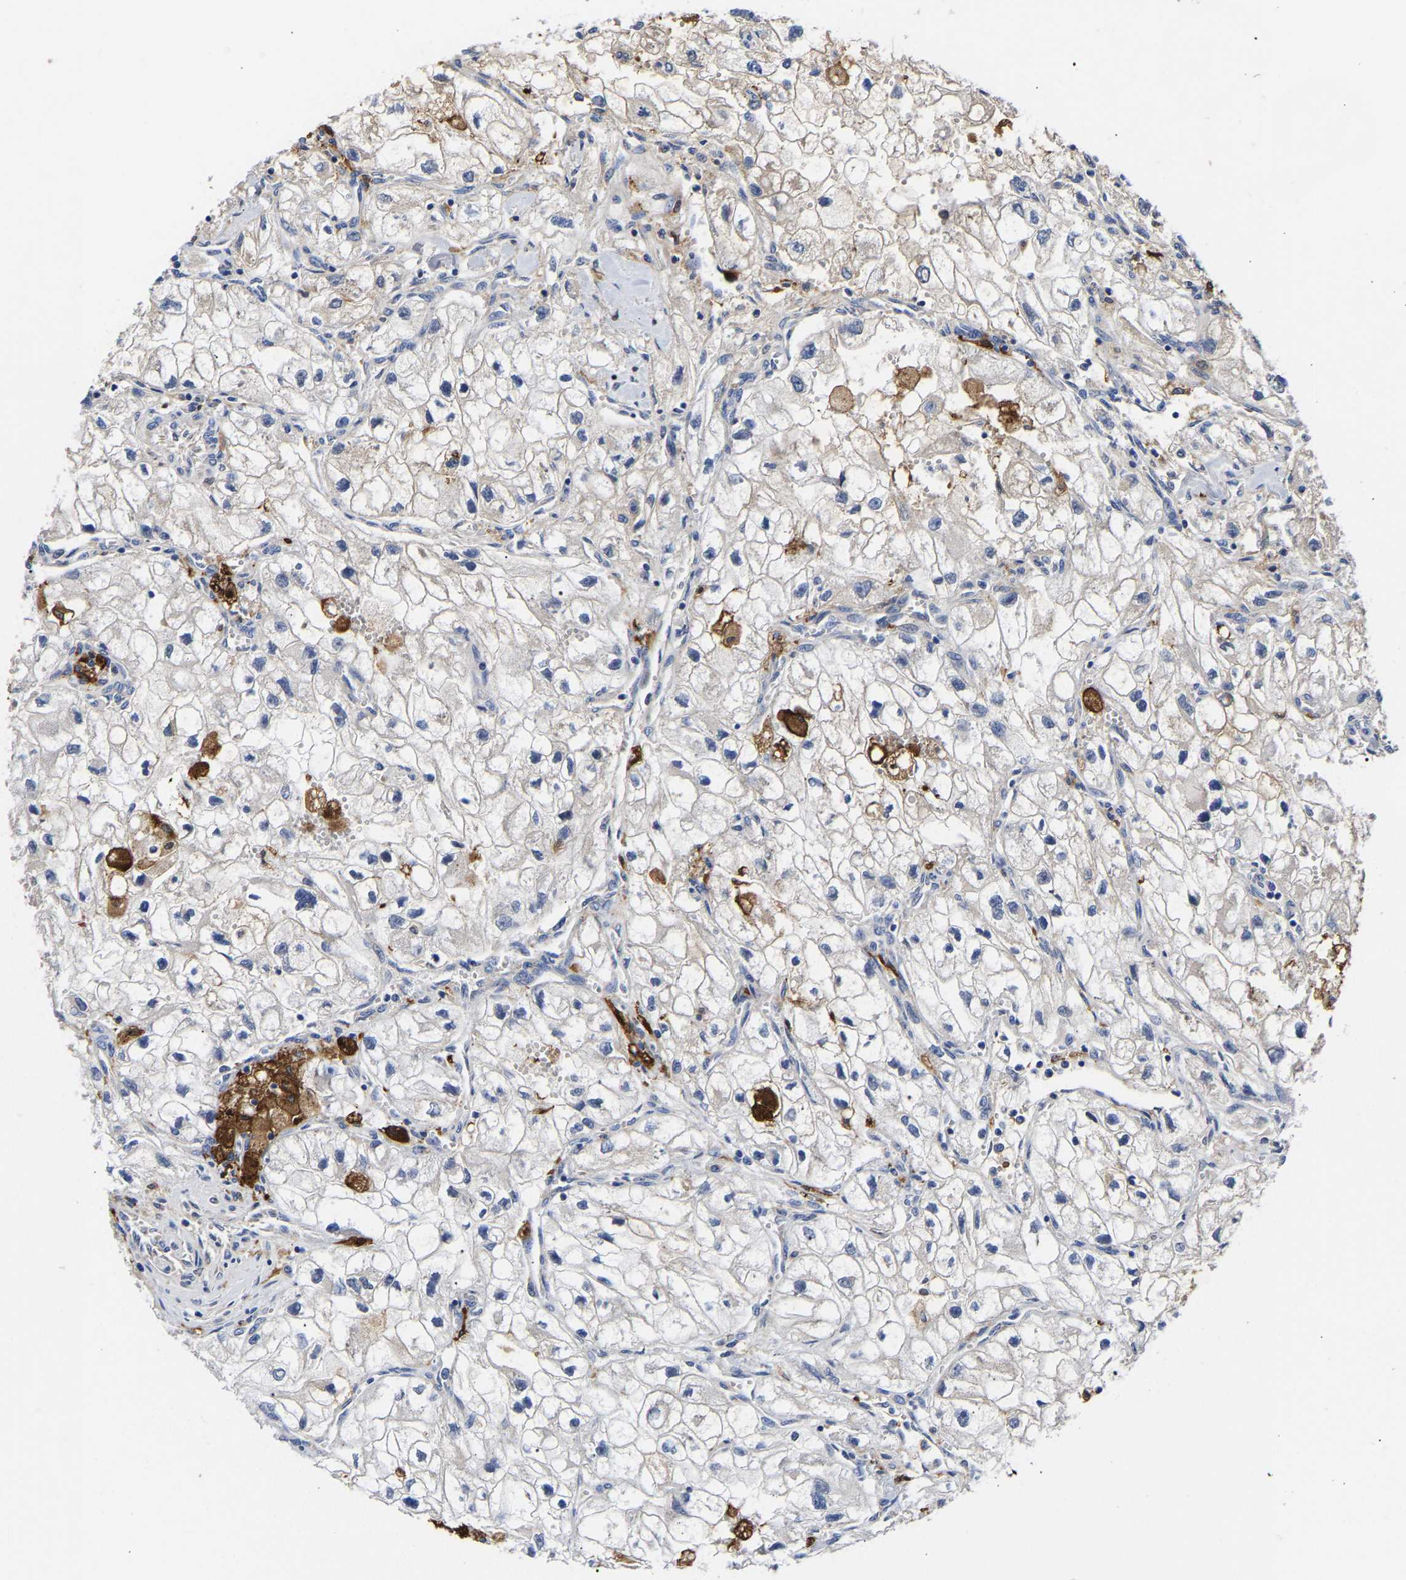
{"staining": {"intensity": "negative", "quantity": "none", "location": "none"}, "tissue": "renal cancer", "cell_type": "Tumor cells", "image_type": "cancer", "snomed": [{"axis": "morphology", "description": "Adenocarcinoma, NOS"}, {"axis": "topography", "description": "Kidney"}], "caption": "A high-resolution histopathology image shows immunohistochemistry (IHC) staining of renal cancer (adenocarcinoma), which exhibits no significant positivity in tumor cells.", "gene": "CCDC6", "patient": {"sex": "female", "age": 70}}